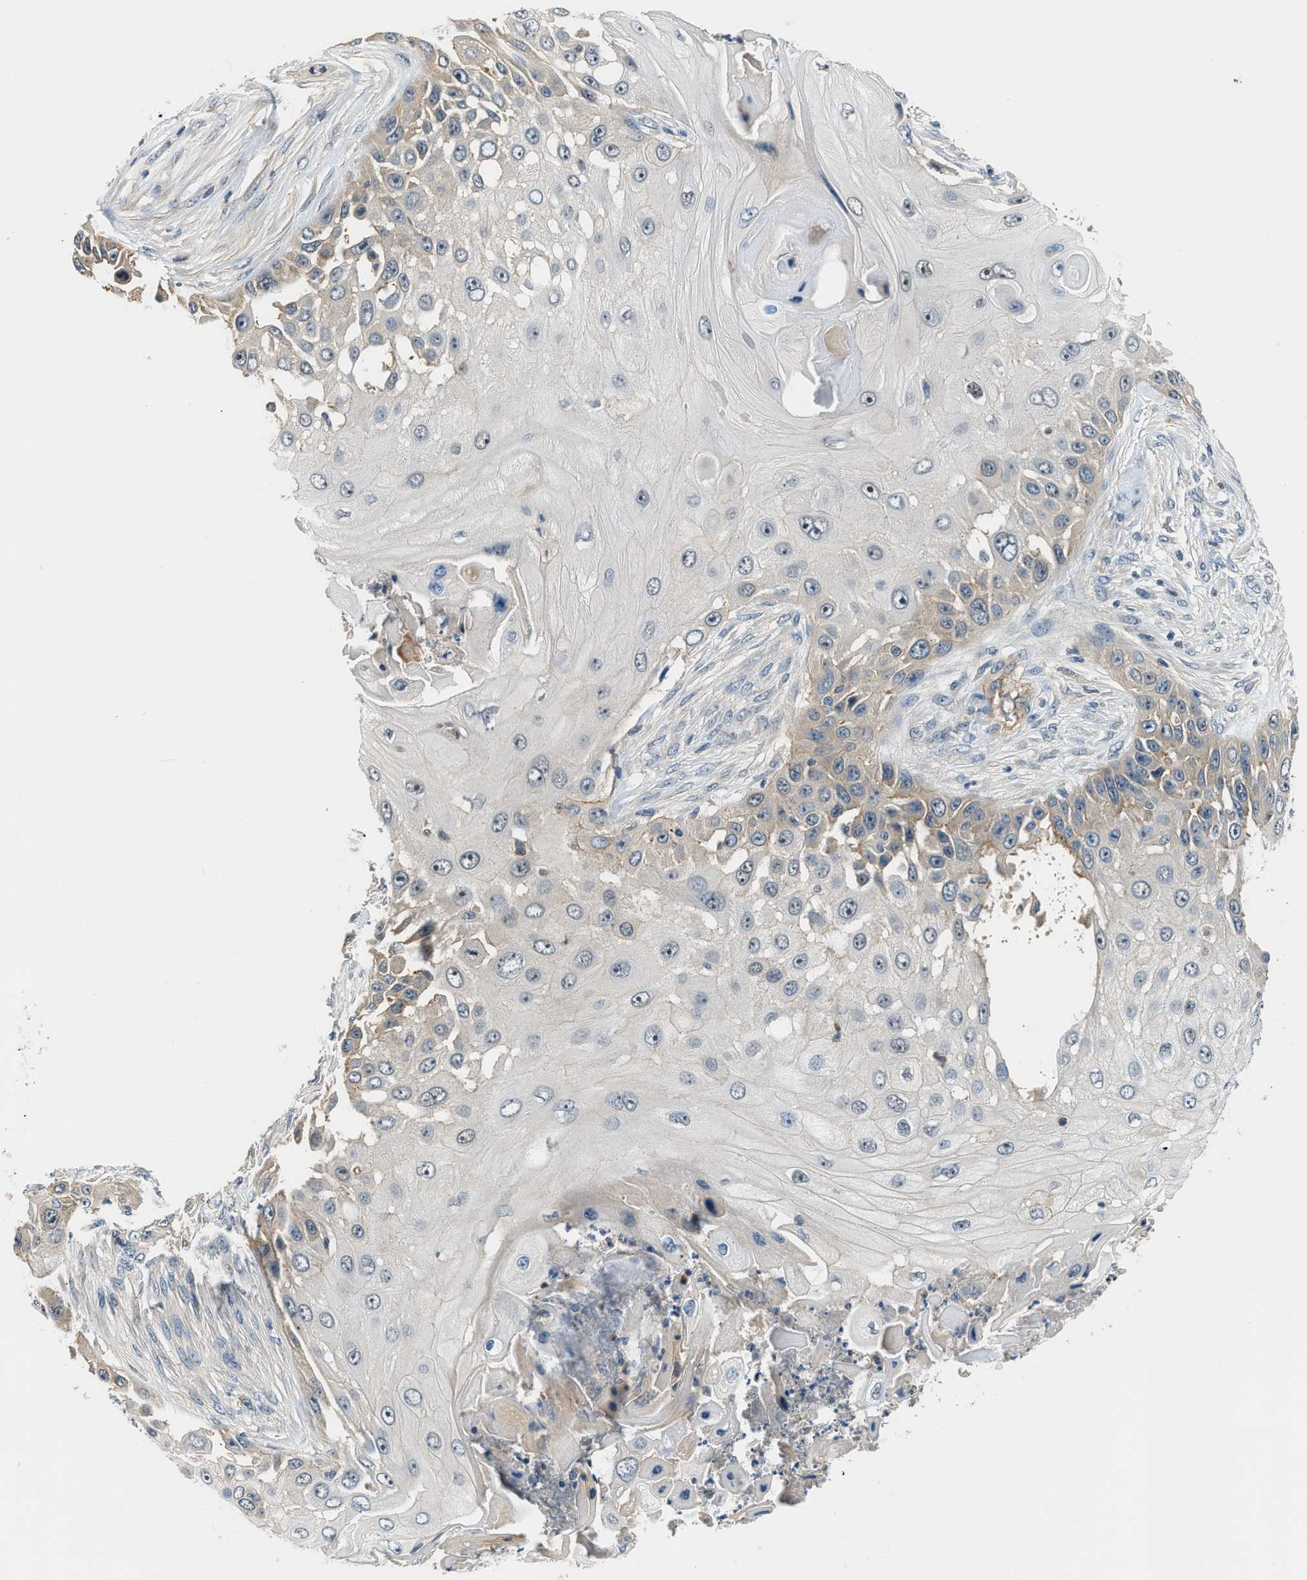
{"staining": {"intensity": "weak", "quantity": "<25%", "location": "cytoplasmic/membranous,nuclear"}, "tissue": "skin cancer", "cell_type": "Tumor cells", "image_type": "cancer", "snomed": [{"axis": "morphology", "description": "Squamous cell carcinoma, NOS"}, {"axis": "topography", "description": "Skin"}], "caption": "A micrograph of skin cancer stained for a protein demonstrates no brown staining in tumor cells. (Brightfield microscopy of DAB (3,3'-diaminobenzidine) immunohistochemistry (IHC) at high magnification).", "gene": "CBLB", "patient": {"sex": "female", "age": 44}}